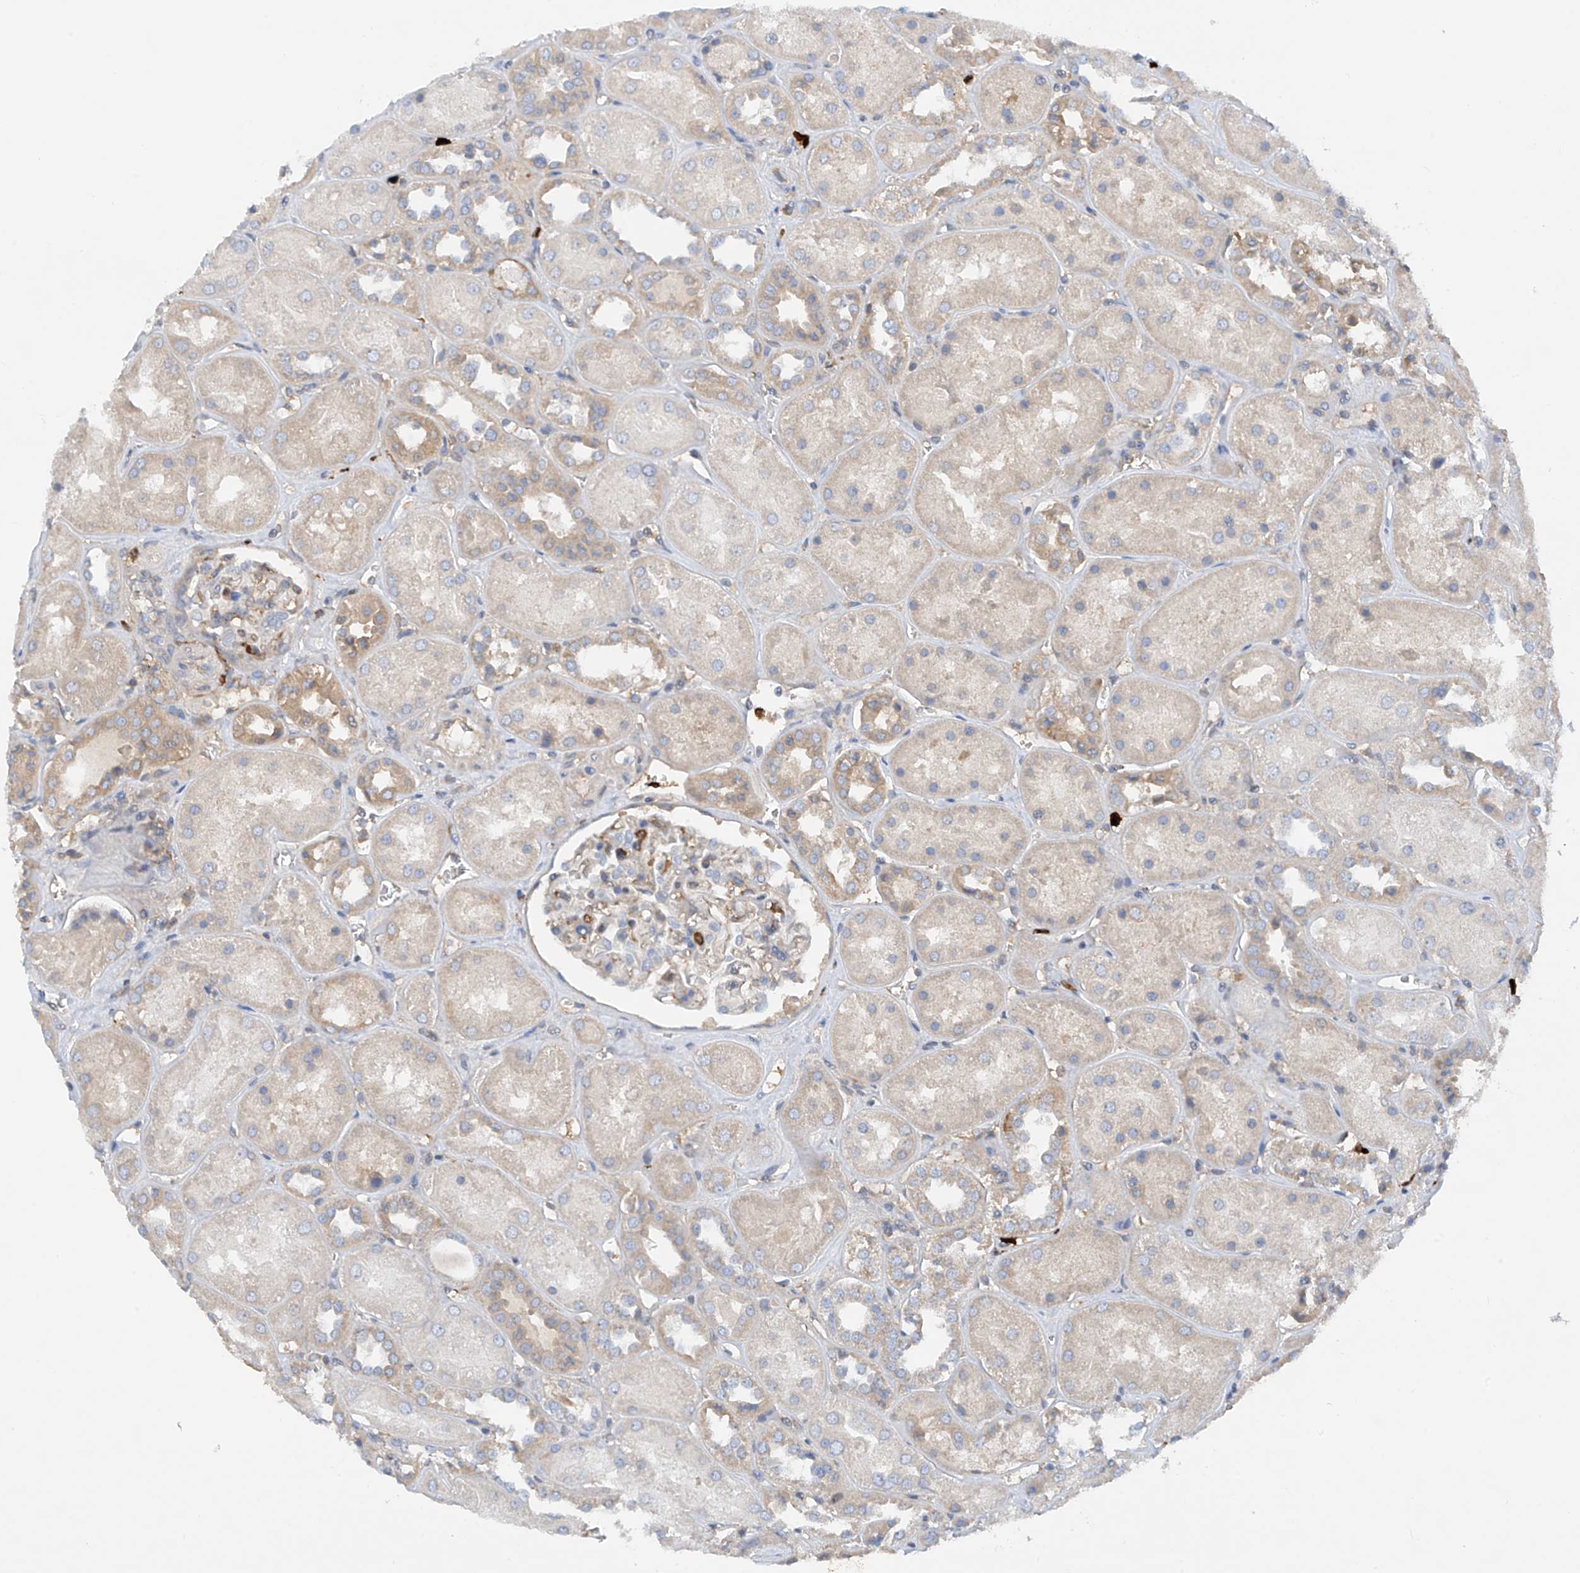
{"staining": {"intensity": "weak", "quantity": "<25%", "location": "cytoplasmic/membranous"}, "tissue": "kidney", "cell_type": "Cells in glomeruli", "image_type": "normal", "snomed": [{"axis": "morphology", "description": "Normal tissue, NOS"}, {"axis": "topography", "description": "Kidney"}], "caption": "This is an immunohistochemistry photomicrograph of unremarkable kidney. There is no positivity in cells in glomeruli.", "gene": "PHACTR2", "patient": {"sex": "male", "age": 70}}